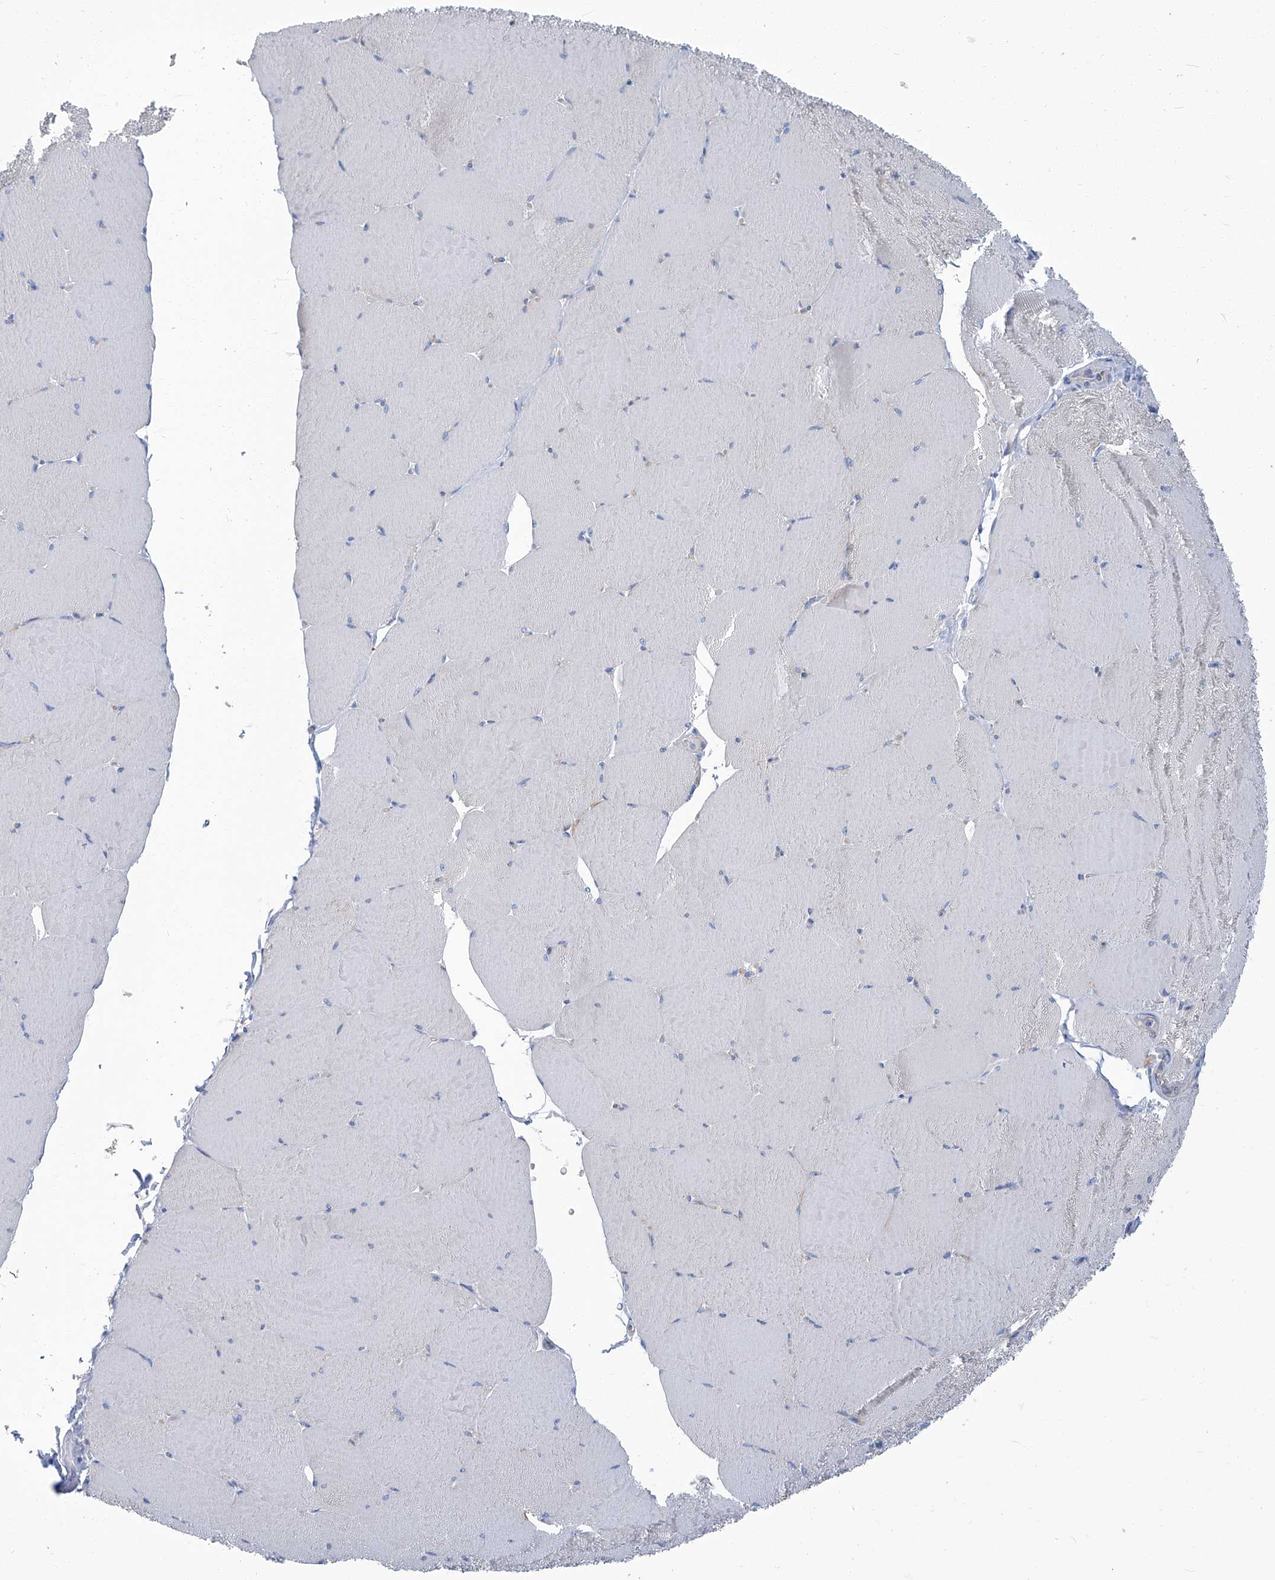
{"staining": {"intensity": "negative", "quantity": "none", "location": "none"}, "tissue": "skeletal muscle", "cell_type": "Myocytes", "image_type": "normal", "snomed": [{"axis": "morphology", "description": "Normal tissue, NOS"}, {"axis": "topography", "description": "Skeletal muscle"}, {"axis": "topography", "description": "Head-Neck"}], "caption": "Myocytes are negative for brown protein staining in normal skeletal muscle. Nuclei are stained in blue.", "gene": "PFKL", "patient": {"sex": "male", "age": 66}}